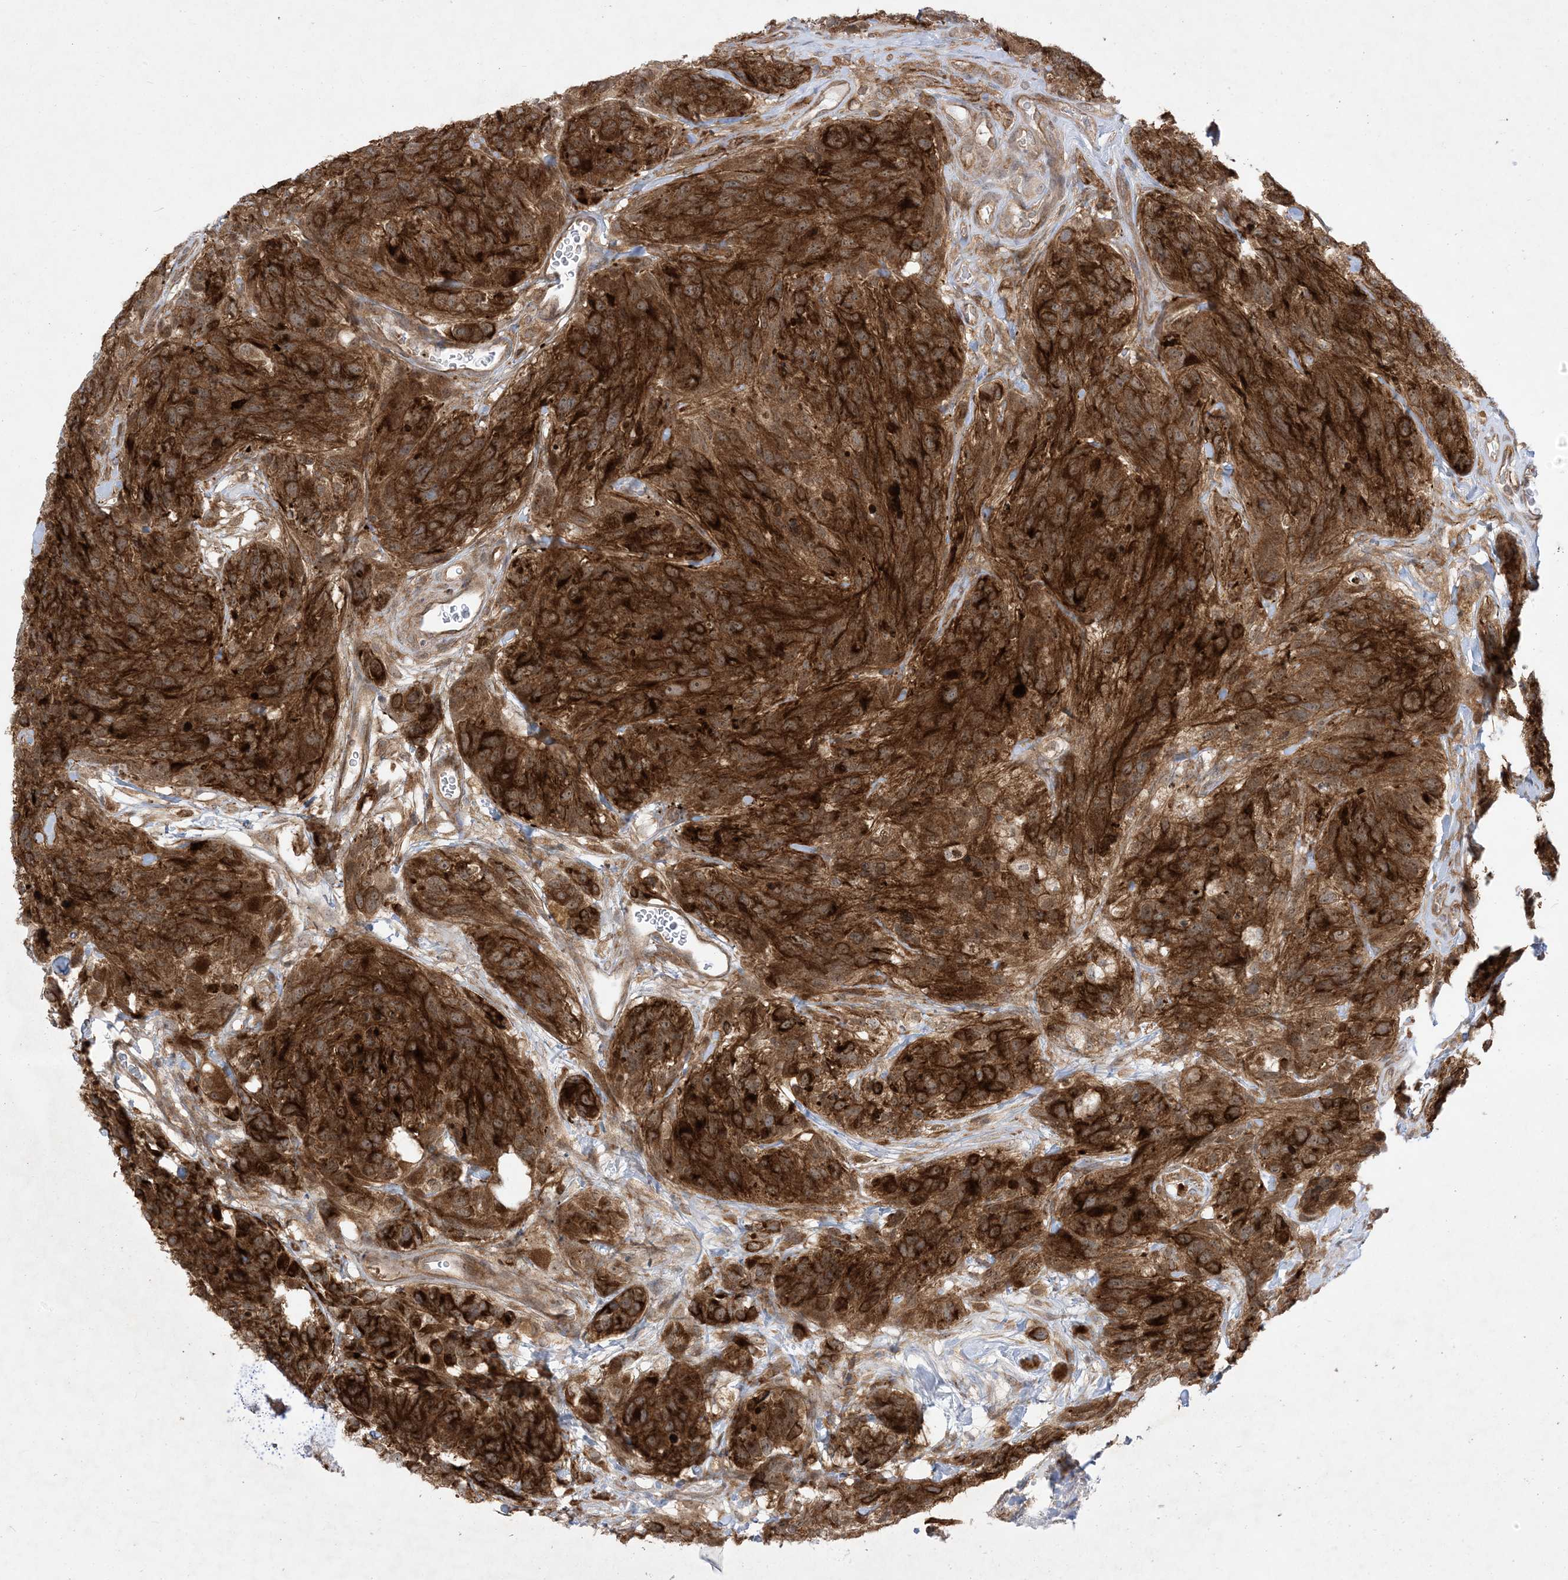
{"staining": {"intensity": "strong", "quantity": ">75%", "location": "cytoplasmic/membranous,nuclear"}, "tissue": "glioma", "cell_type": "Tumor cells", "image_type": "cancer", "snomed": [{"axis": "morphology", "description": "Glioma, malignant, High grade"}, {"axis": "topography", "description": "Brain"}], "caption": "Tumor cells display strong cytoplasmic/membranous and nuclear positivity in approximately >75% of cells in glioma.", "gene": "SOGA3", "patient": {"sex": "male", "age": 69}}